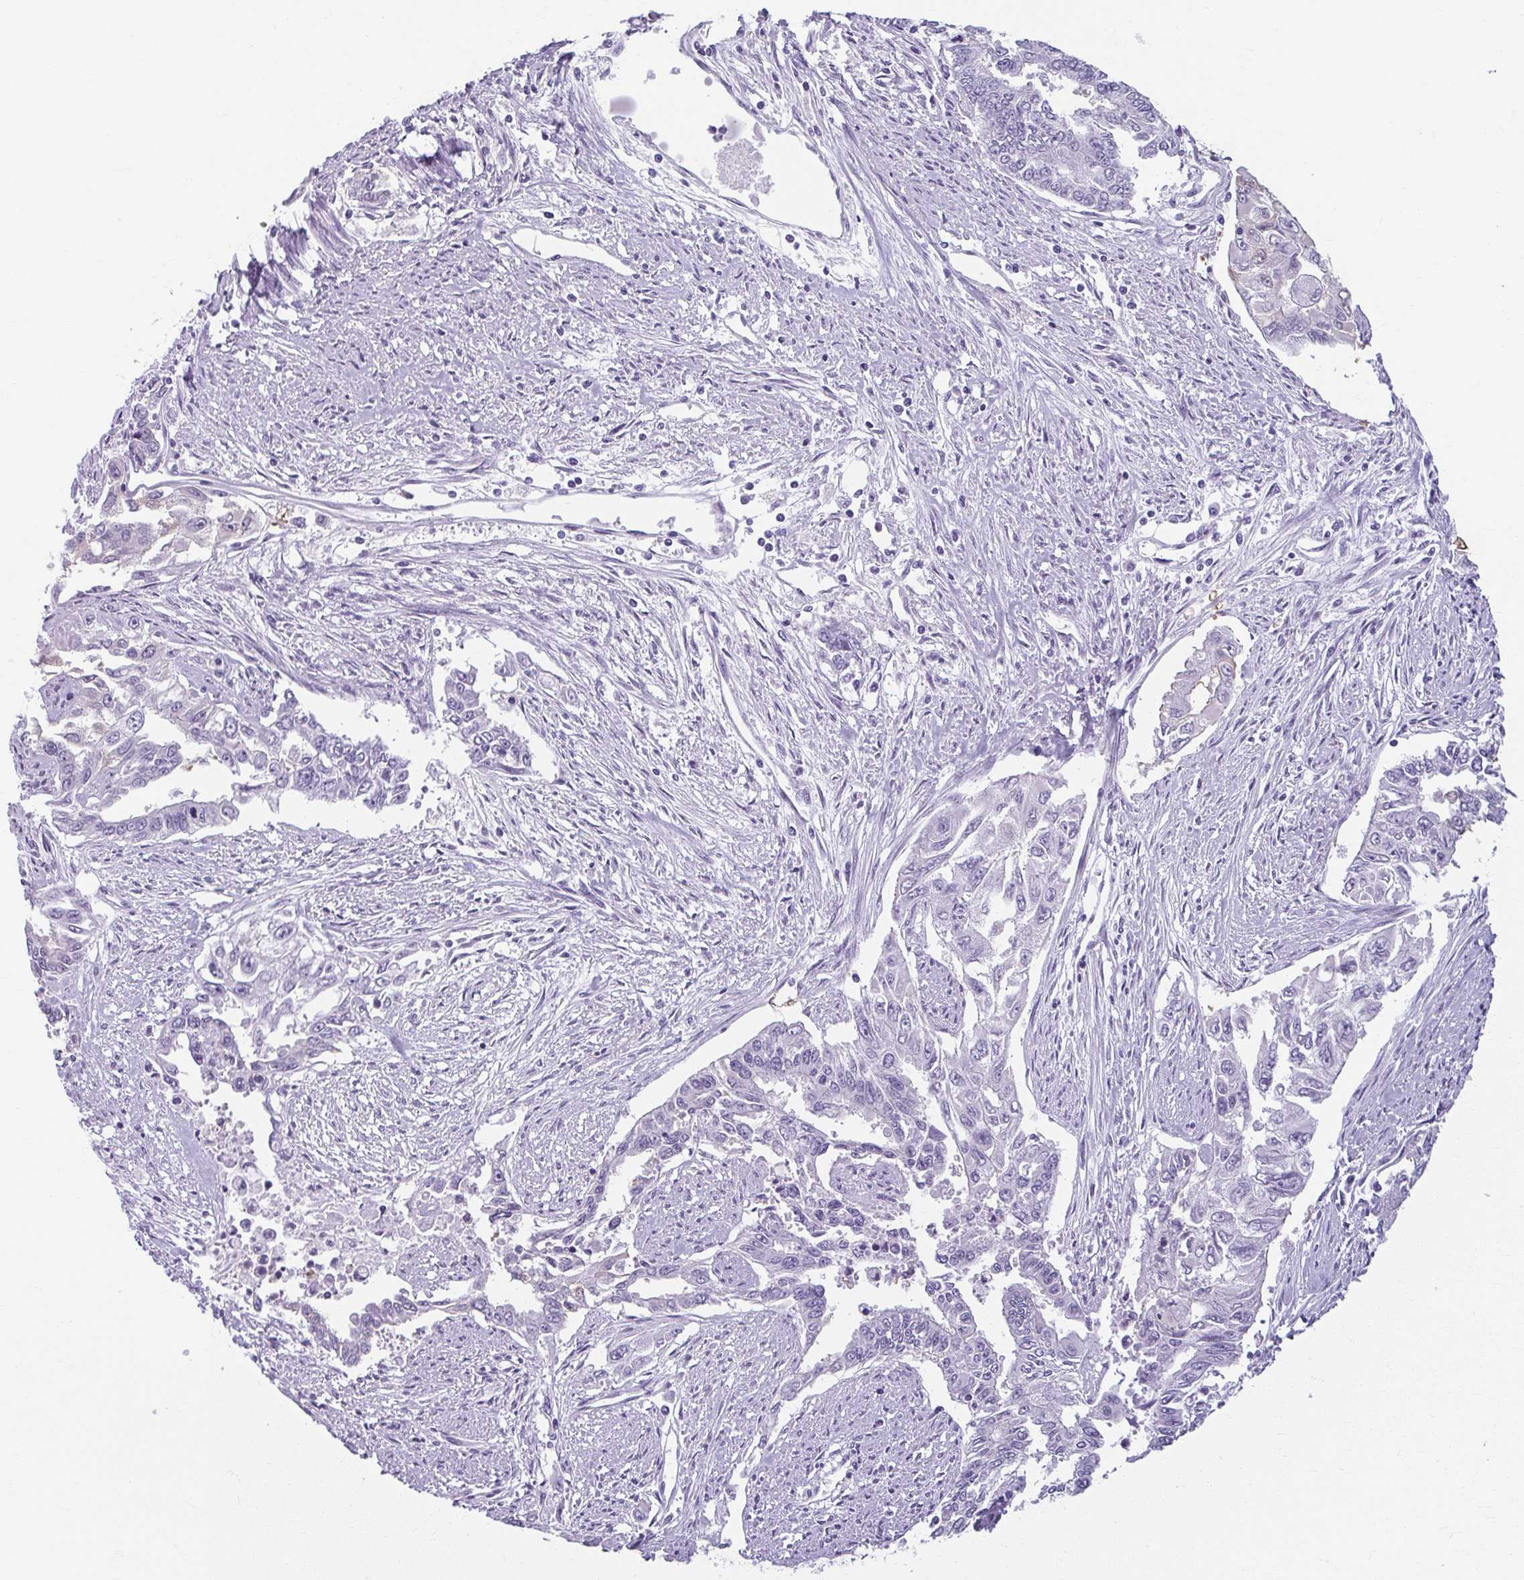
{"staining": {"intensity": "negative", "quantity": "none", "location": "none"}, "tissue": "endometrial cancer", "cell_type": "Tumor cells", "image_type": "cancer", "snomed": [{"axis": "morphology", "description": "Adenocarcinoma, NOS"}, {"axis": "topography", "description": "Uterus"}], "caption": "A histopathology image of endometrial cancer (adenocarcinoma) stained for a protein demonstrates no brown staining in tumor cells.", "gene": "MOBP", "patient": {"sex": "female", "age": 59}}